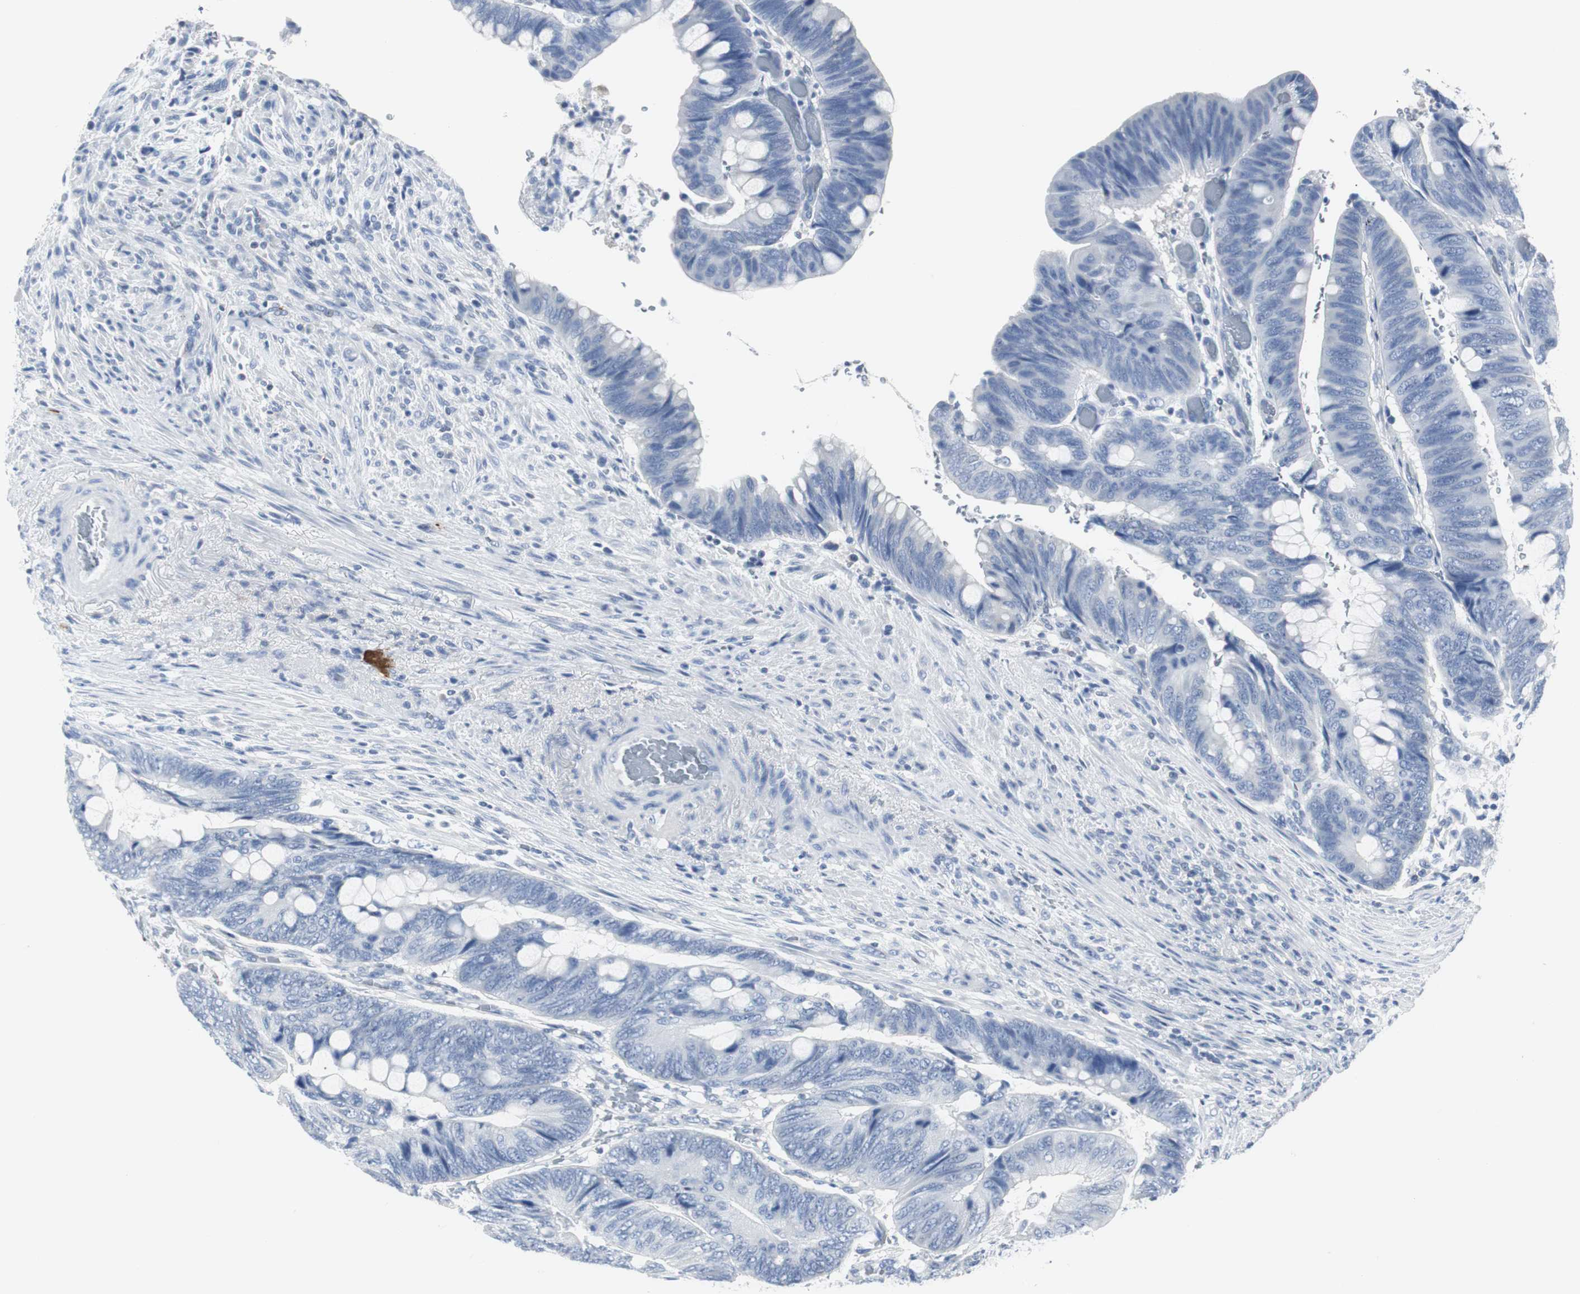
{"staining": {"intensity": "negative", "quantity": "none", "location": "none"}, "tissue": "colorectal cancer", "cell_type": "Tumor cells", "image_type": "cancer", "snomed": [{"axis": "morphology", "description": "Normal tissue, NOS"}, {"axis": "morphology", "description": "Adenocarcinoma, NOS"}, {"axis": "topography", "description": "Rectum"}, {"axis": "topography", "description": "Peripheral nerve tissue"}], "caption": "IHC image of adenocarcinoma (colorectal) stained for a protein (brown), which reveals no expression in tumor cells.", "gene": "GAP43", "patient": {"sex": "male", "age": 92}}